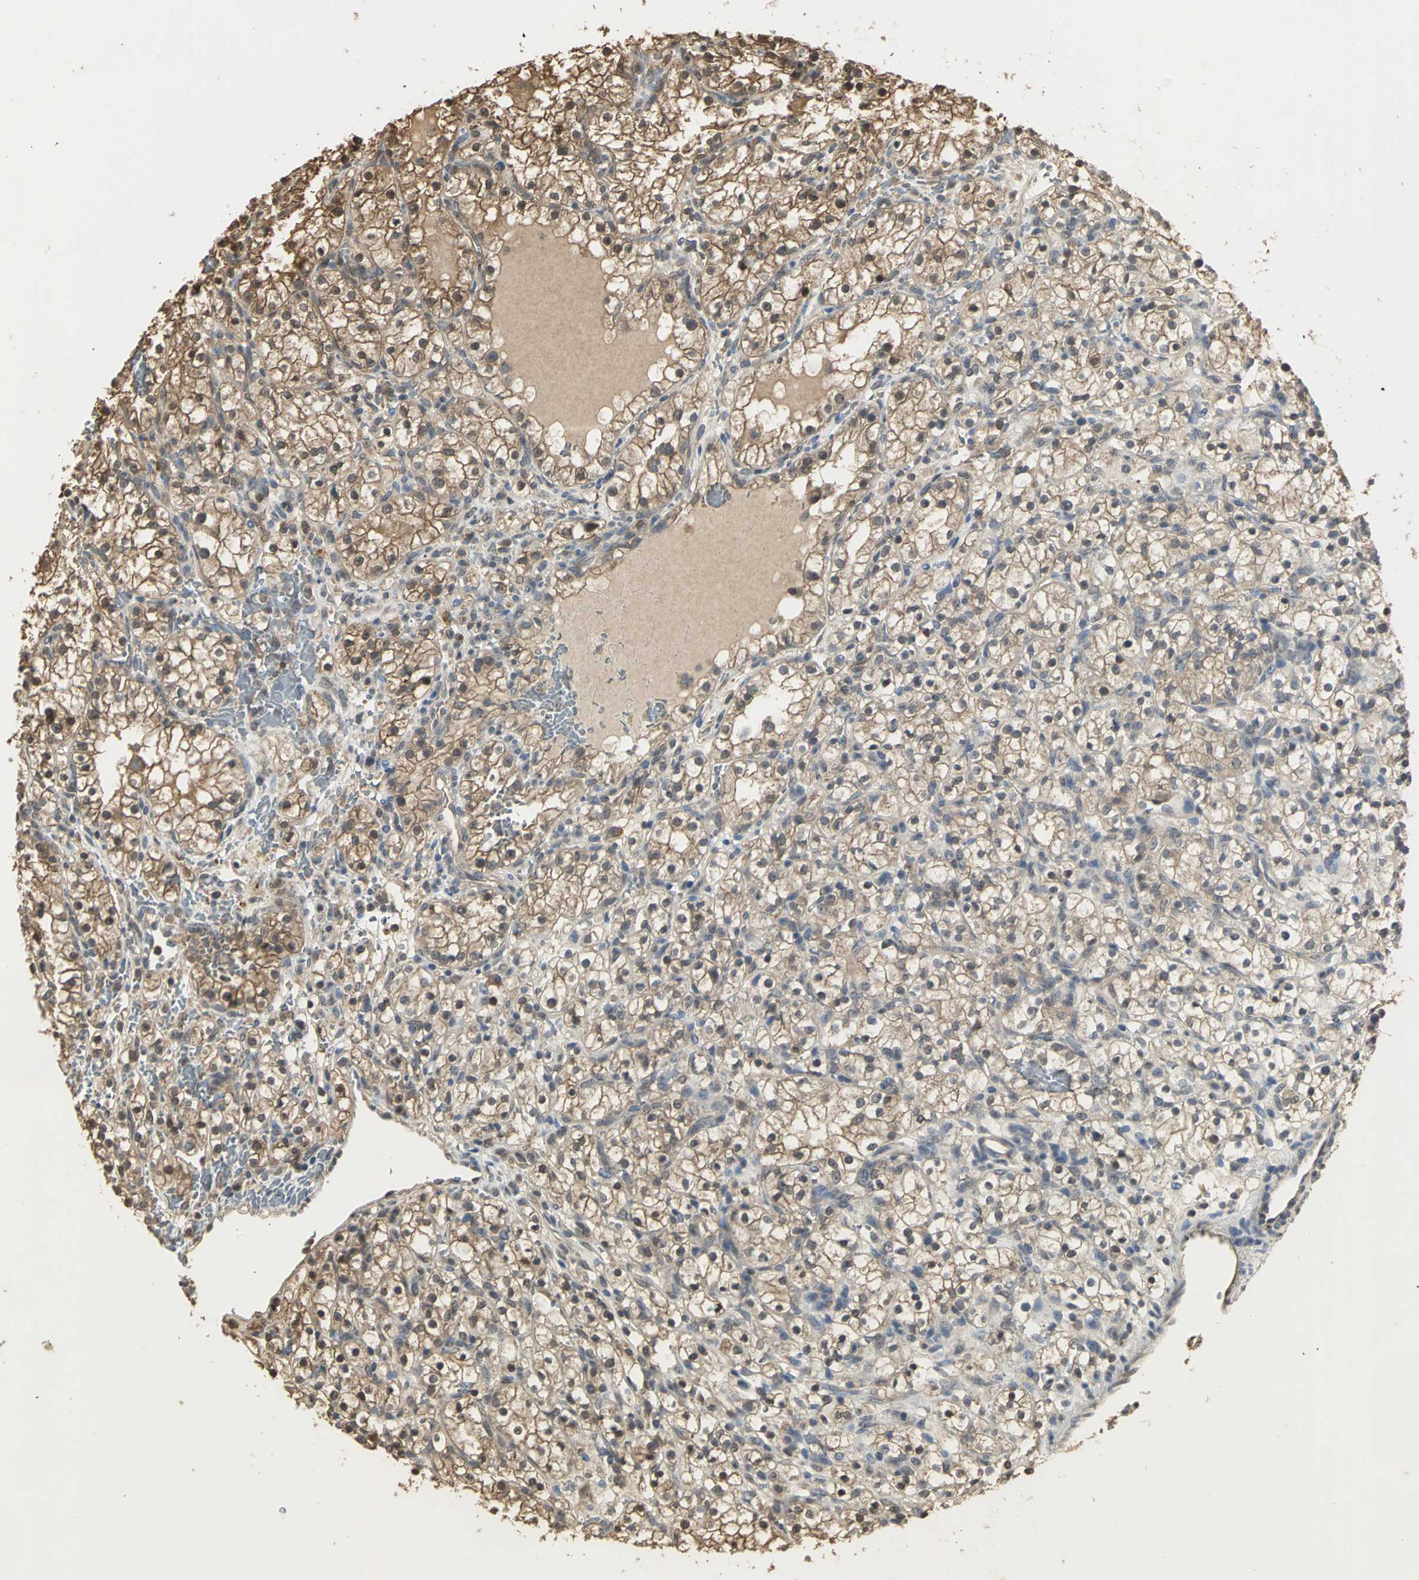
{"staining": {"intensity": "moderate", "quantity": ">75%", "location": "cytoplasmic/membranous,nuclear"}, "tissue": "renal cancer", "cell_type": "Tumor cells", "image_type": "cancer", "snomed": [{"axis": "morphology", "description": "Normal tissue, NOS"}, {"axis": "morphology", "description": "Adenocarcinoma, NOS"}, {"axis": "topography", "description": "Kidney"}], "caption": "Immunohistochemistry (IHC) (DAB (3,3'-diaminobenzidine)) staining of human renal cancer (adenocarcinoma) demonstrates moderate cytoplasmic/membranous and nuclear protein positivity in about >75% of tumor cells.", "gene": "PARK7", "patient": {"sex": "female", "age": 55}}